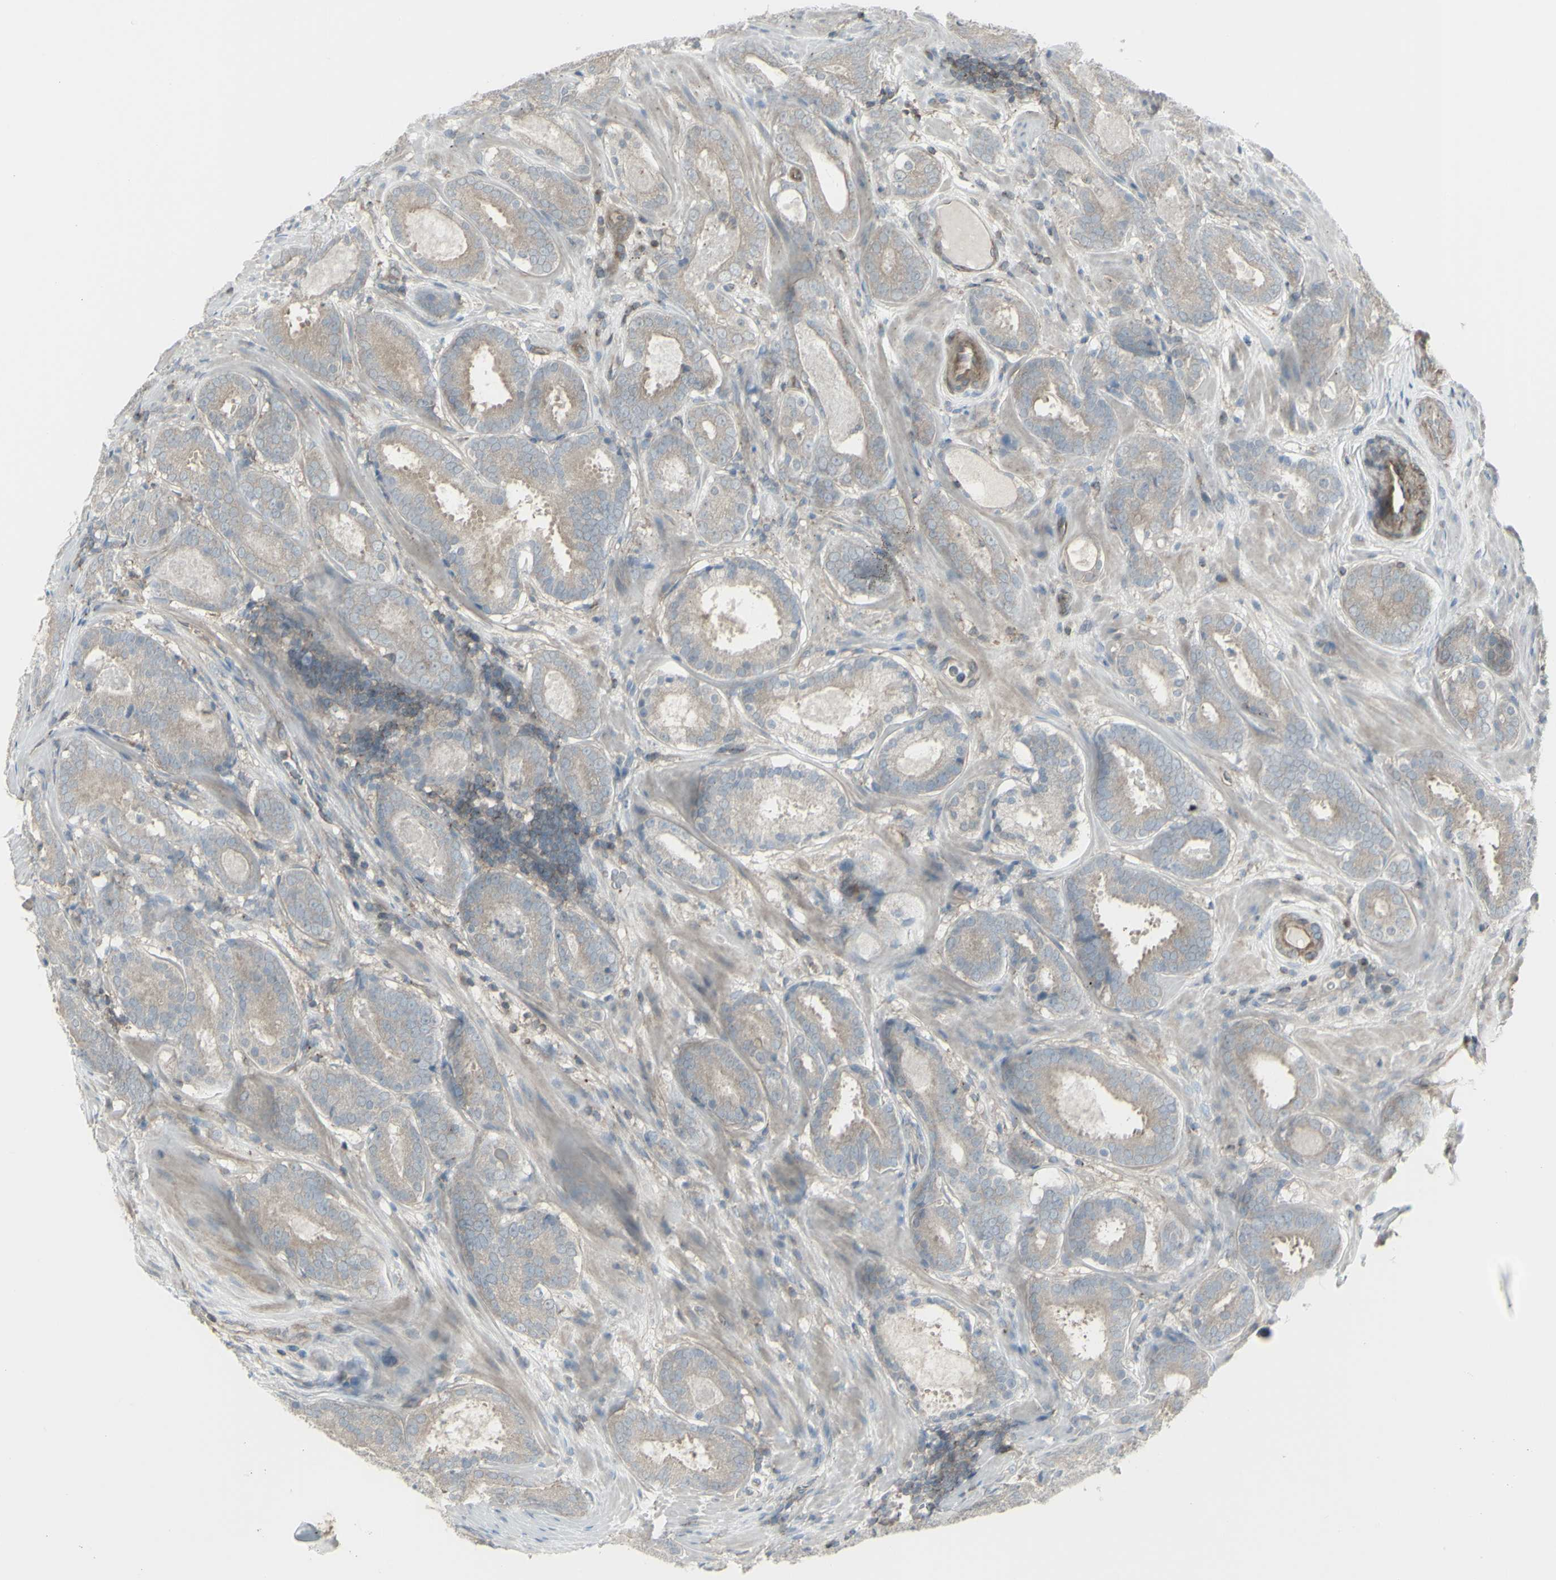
{"staining": {"intensity": "negative", "quantity": "none", "location": "none"}, "tissue": "prostate cancer", "cell_type": "Tumor cells", "image_type": "cancer", "snomed": [{"axis": "morphology", "description": "Adenocarcinoma, Low grade"}, {"axis": "topography", "description": "Prostate"}], "caption": "DAB immunohistochemical staining of human prostate cancer (adenocarcinoma (low-grade)) demonstrates no significant expression in tumor cells.", "gene": "GALNT6", "patient": {"sex": "male", "age": 69}}